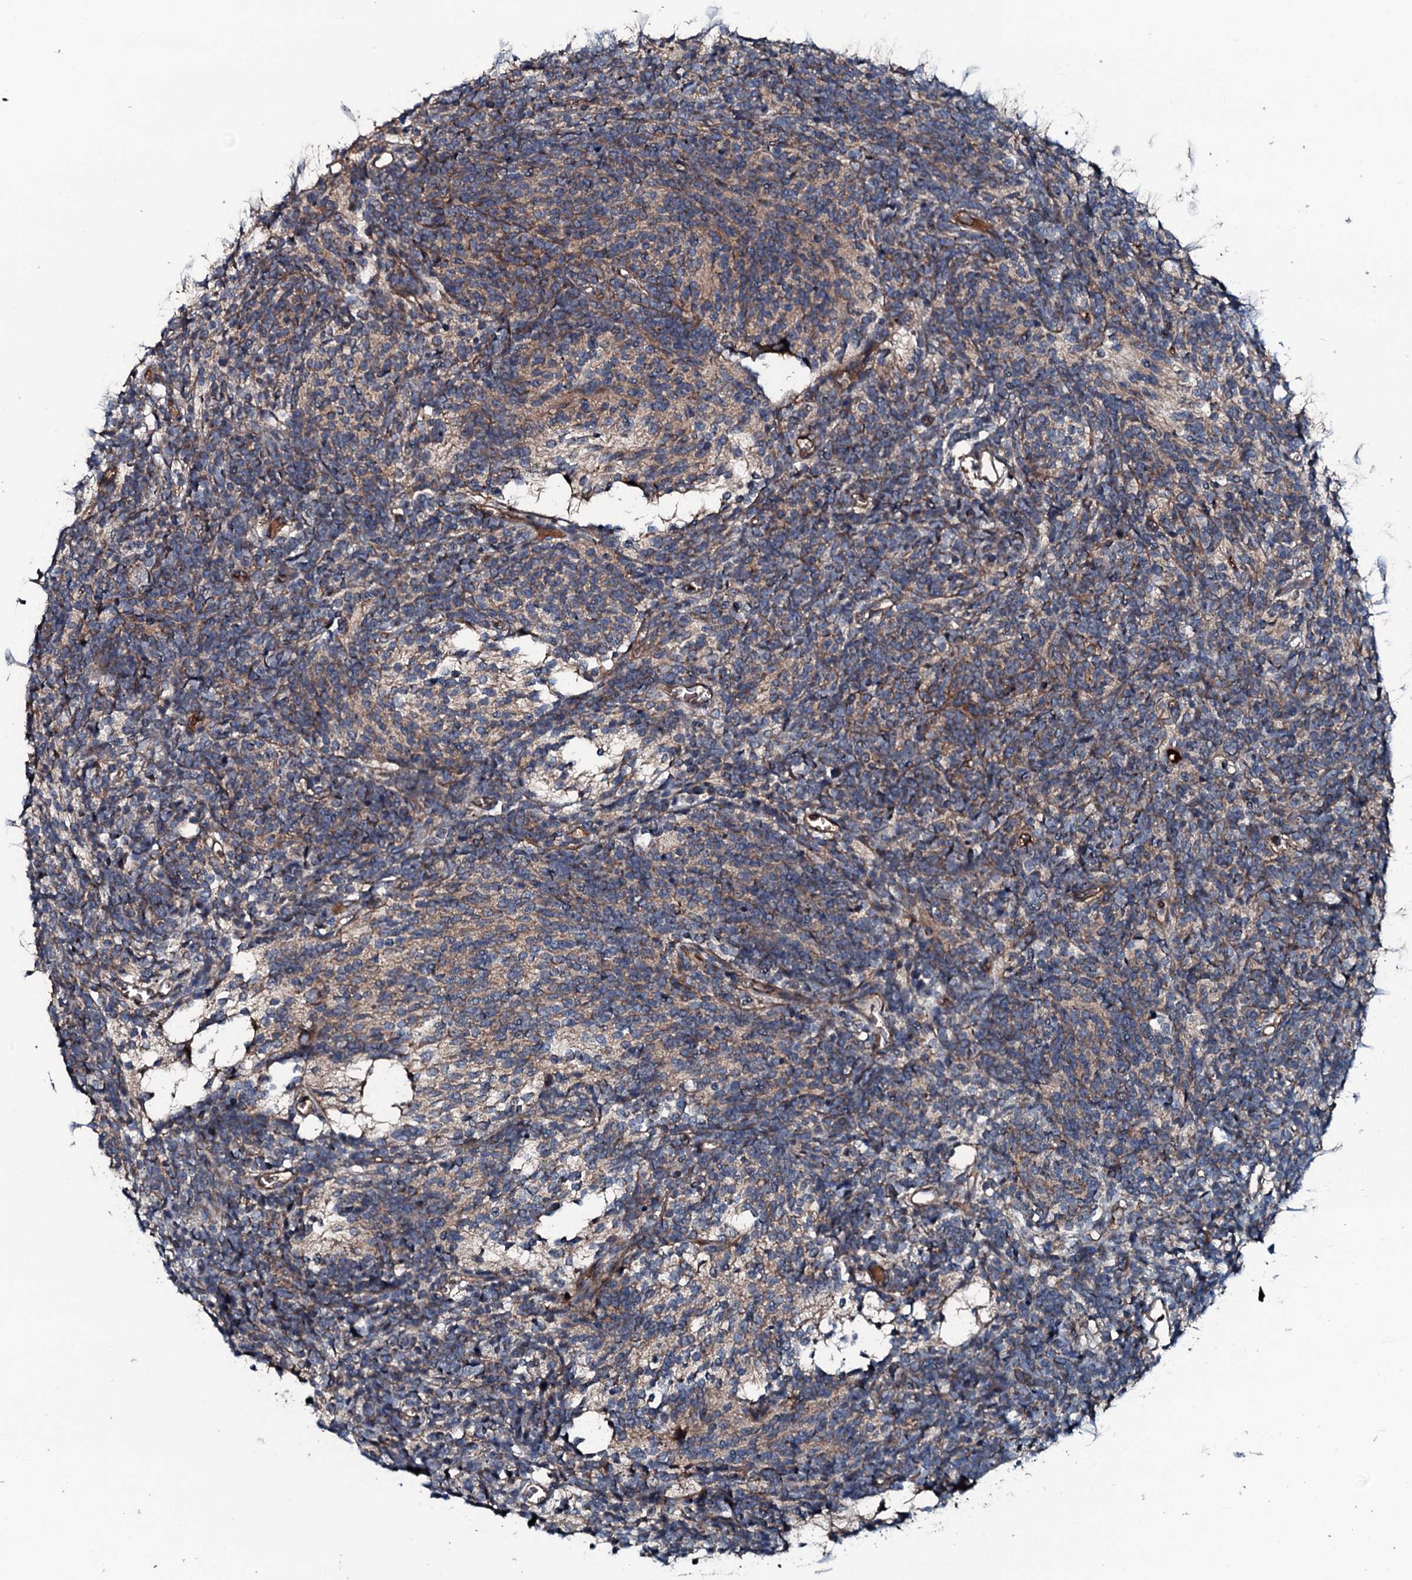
{"staining": {"intensity": "weak", "quantity": "<25%", "location": "cytoplasmic/membranous"}, "tissue": "glioma", "cell_type": "Tumor cells", "image_type": "cancer", "snomed": [{"axis": "morphology", "description": "Glioma, malignant, Low grade"}, {"axis": "topography", "description": "Brain"}], "caption": "Image shows no protein positivity in tumor cells of malignant glioma (low-grade) tissue.", "gene": "TRIM7", "patient": {"sex": "female", "age": 1}}